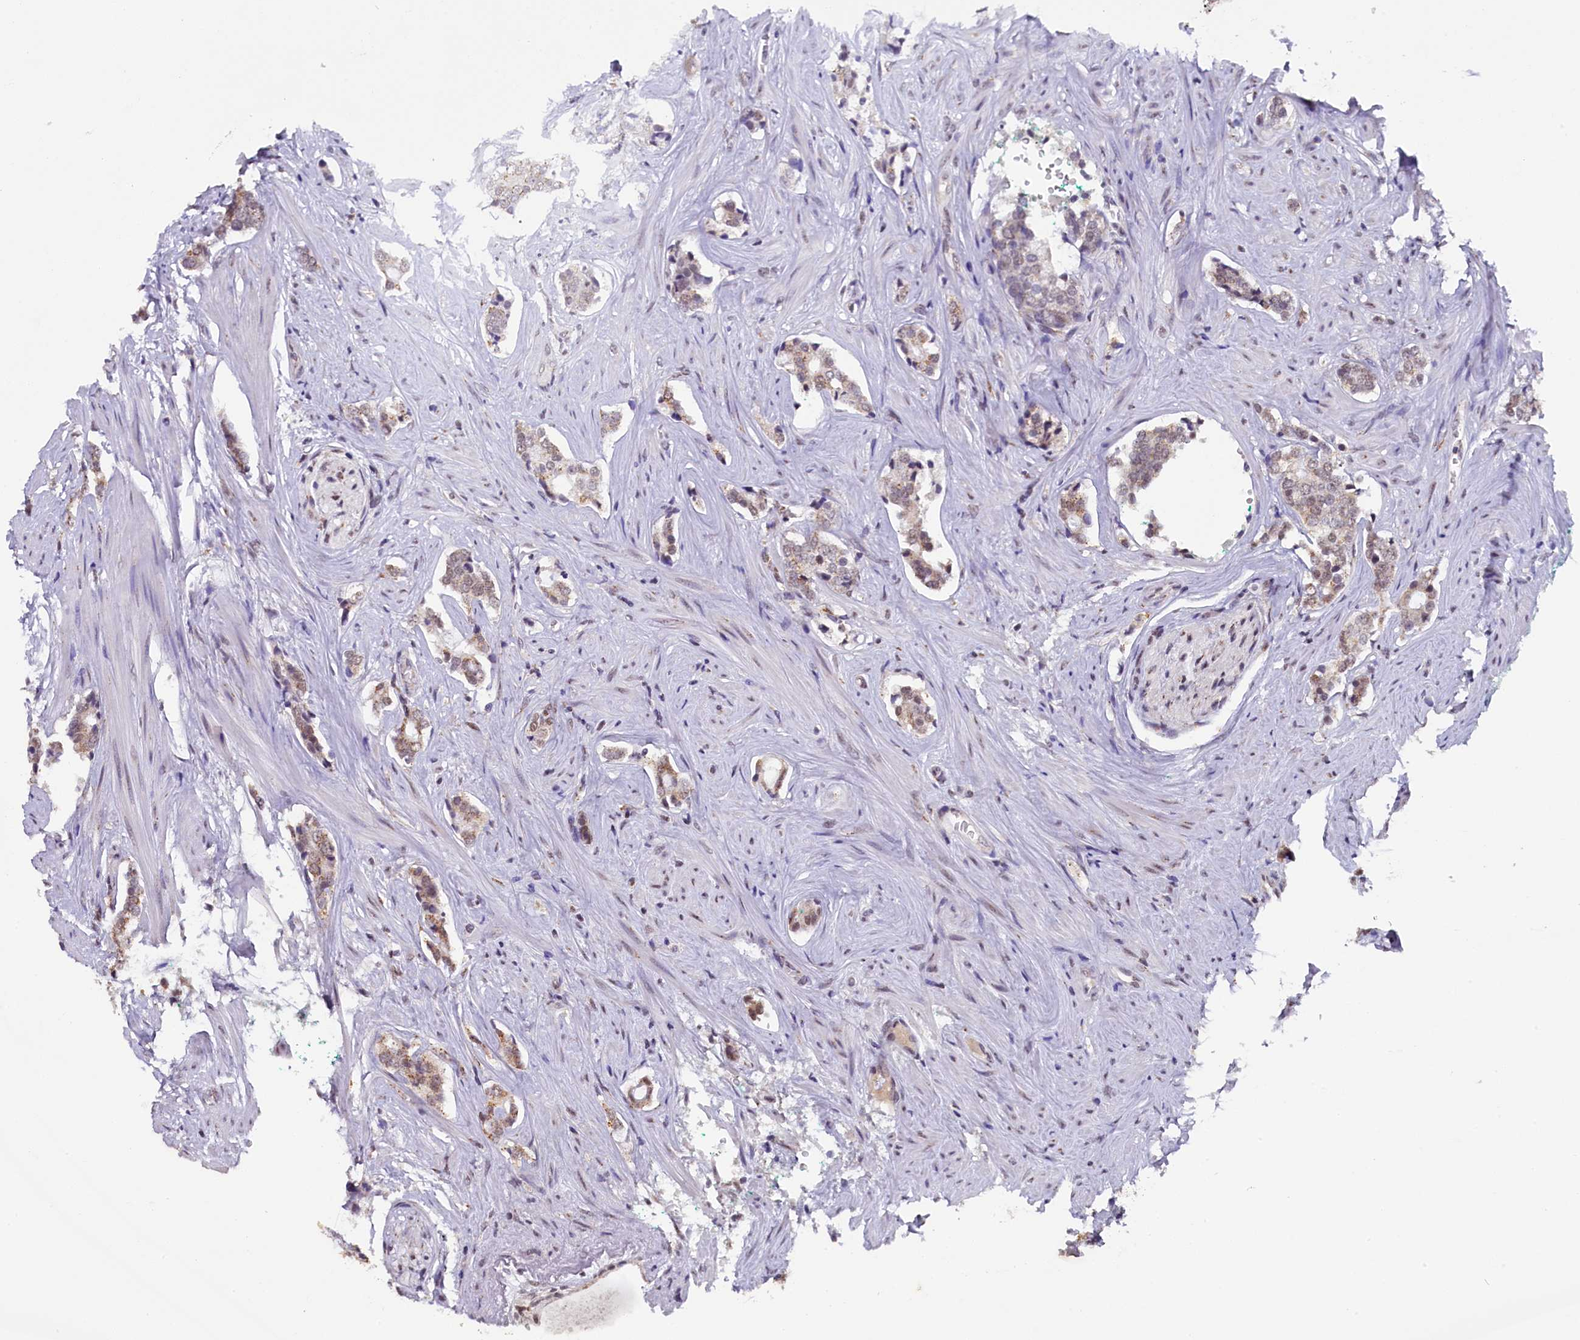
{"staining": {"intensity": "moderate", "quantity": ">75%", "location": "cytoplasmic/membranous,nuclear"}, "tissue": "prostate cancer", "cell_type": "Tumor cells", "image_type": "cancer", "snomed": [{"axis": "morphology", "description": "Adenocarcinoma, High grade"}, {"axis": "topography", "description": "Prostate"}], "caption": "The immunohistochemical stain shows moderate cytoplasmic/membranous and nuclear positivity in tumor cells of prostate high-grade adenocarcinoma tissue.", "gene": "NCBP1", "patient": {"sex": "male", "age": 63}}